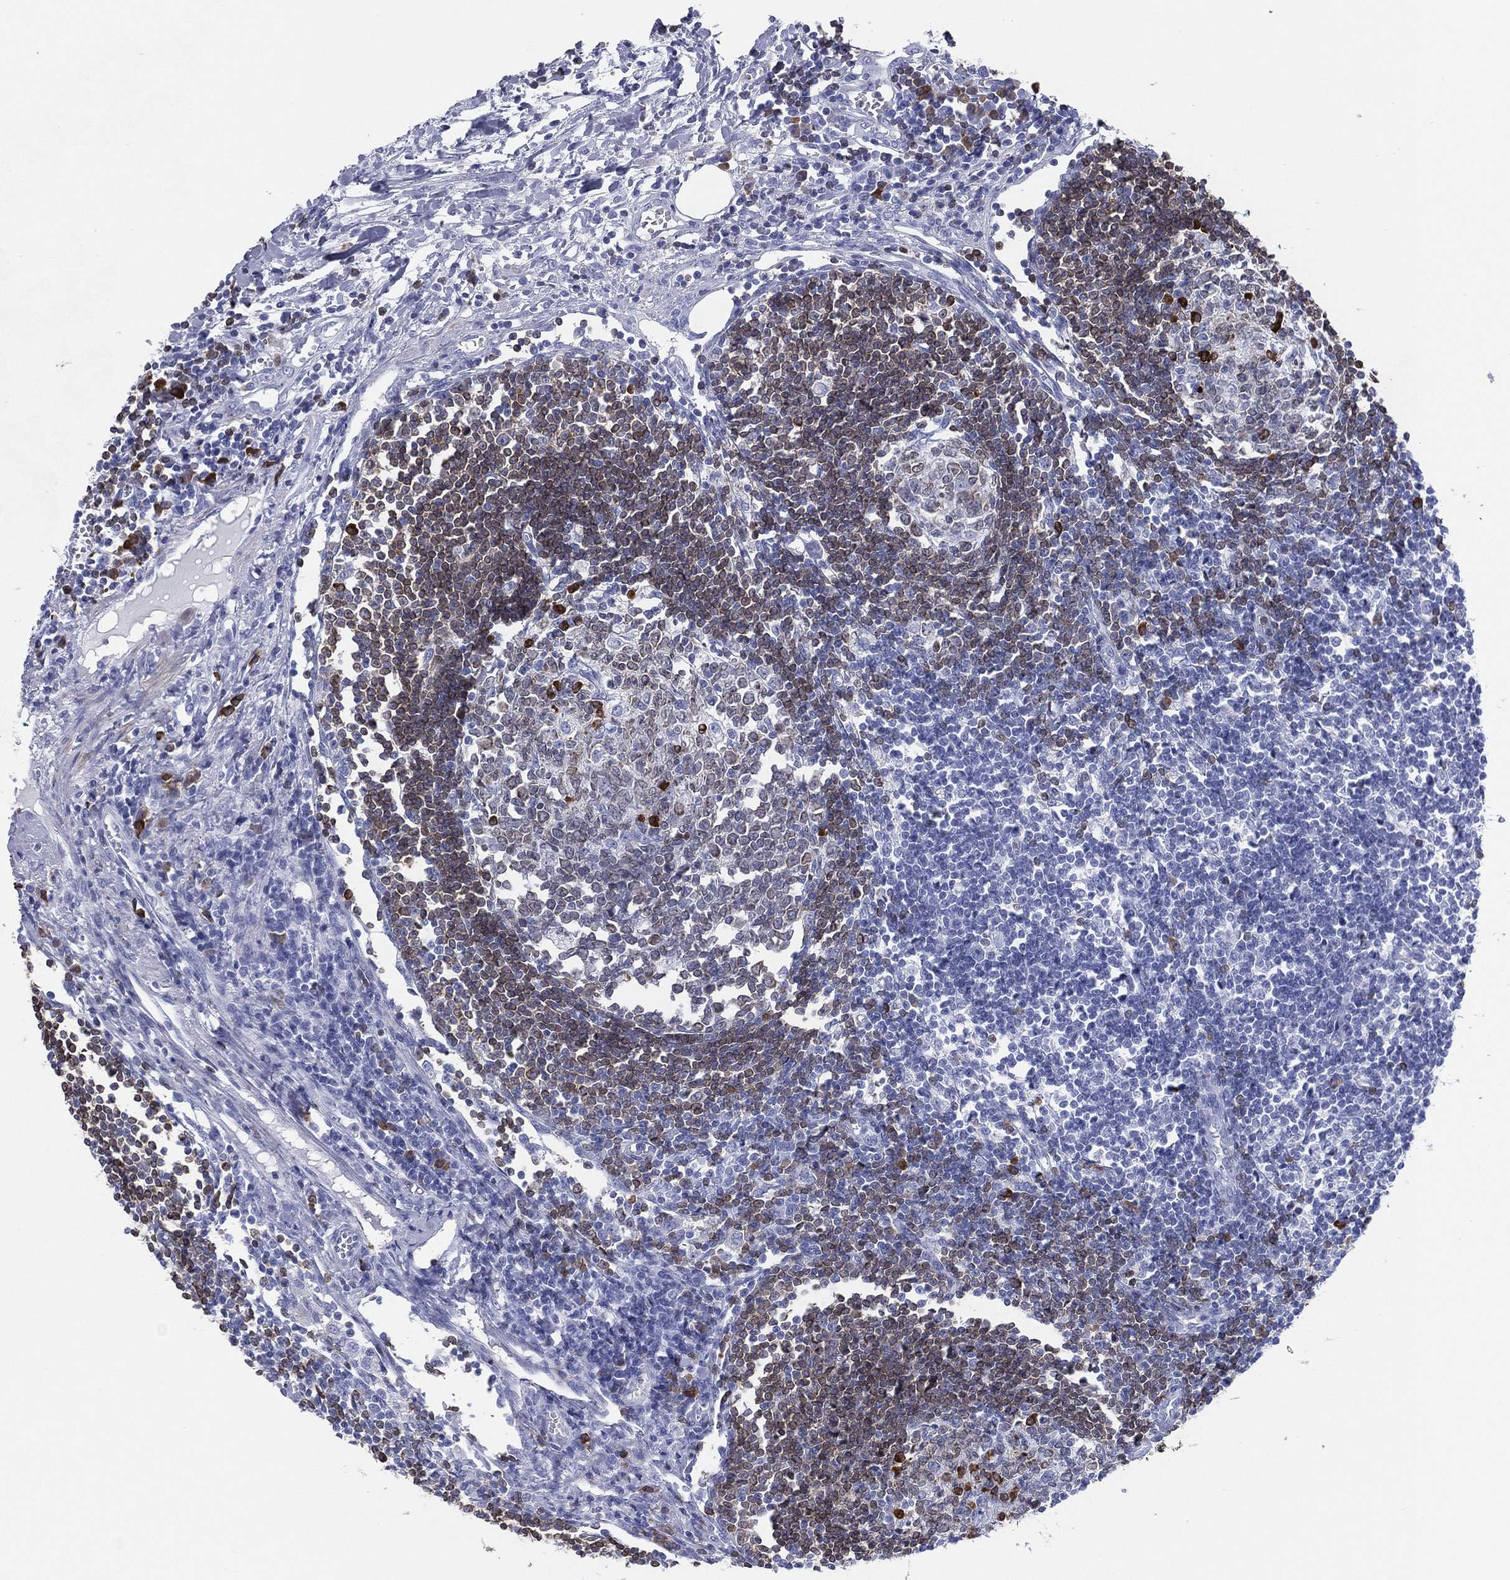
{"staining": {"intensity": "strong", "quantity": "<25%", "location": "cytoplasmic/membranous"}, "tissue": "lymph node", "cell_type": "Germinal center cells", "image_type": "normal", "snomed": [{"axis": "morphology", "description": "Normal tissue, NOS"}, {"axis": "morphology", "description": "Adenocarcinoma, NOS"}, {"axis": "topography", "description": "Lymph node"}, {"axis": "topography", "description": "Pancreas"}], "caption": "Lymph node was stained to show a protein in brown. There is medium levels of strong cytoplasmic/membranous positivity in approximately <25% of germinal center cells.", "gene": "CD79A", "patient": {"sex": "female", "age": 58}}